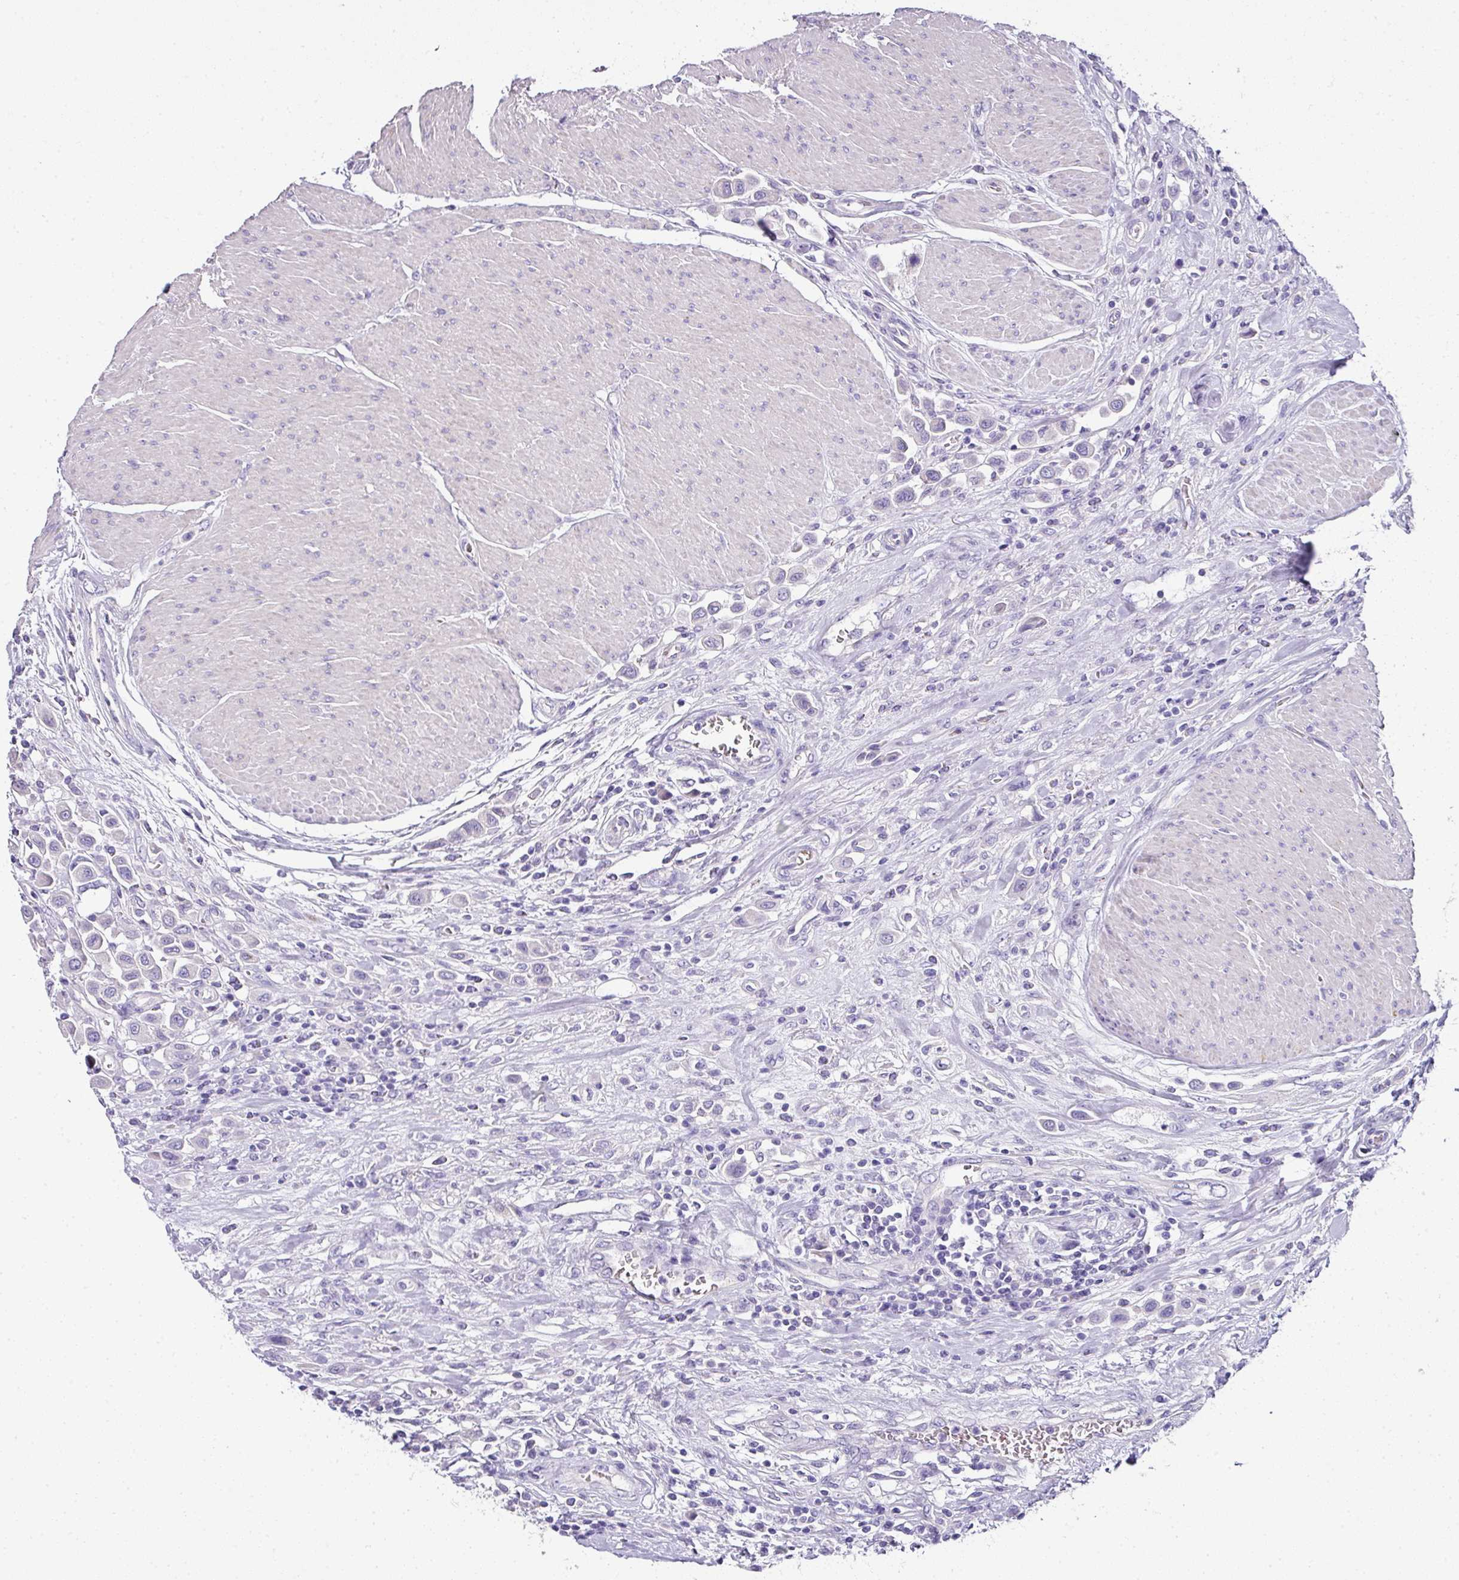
{"staining": {"intensity": "negative", "quantity": "none", "location": "none"}, "tissue": "urothelial cancer", "cell_type": "Tumor cells", "image_type": "cancer", "snomed": [{"axis": "morphology", "description": "Urothelial carcinoma, High grade"}, {"axis": "topography", "description": "Urinary bladder"}], "caption": "This histopathology image is of urothelial carcinoma (high-grade) stained with immunohistochemistry to label a protein in brown with the nuclei are counter-stained blue. There is no staining in tumor cells. (DAB immunohistochemistry with hematoxylin counter stain).", "gene": "NAPSA", "patient": {"sex": "male", "age": 50}}